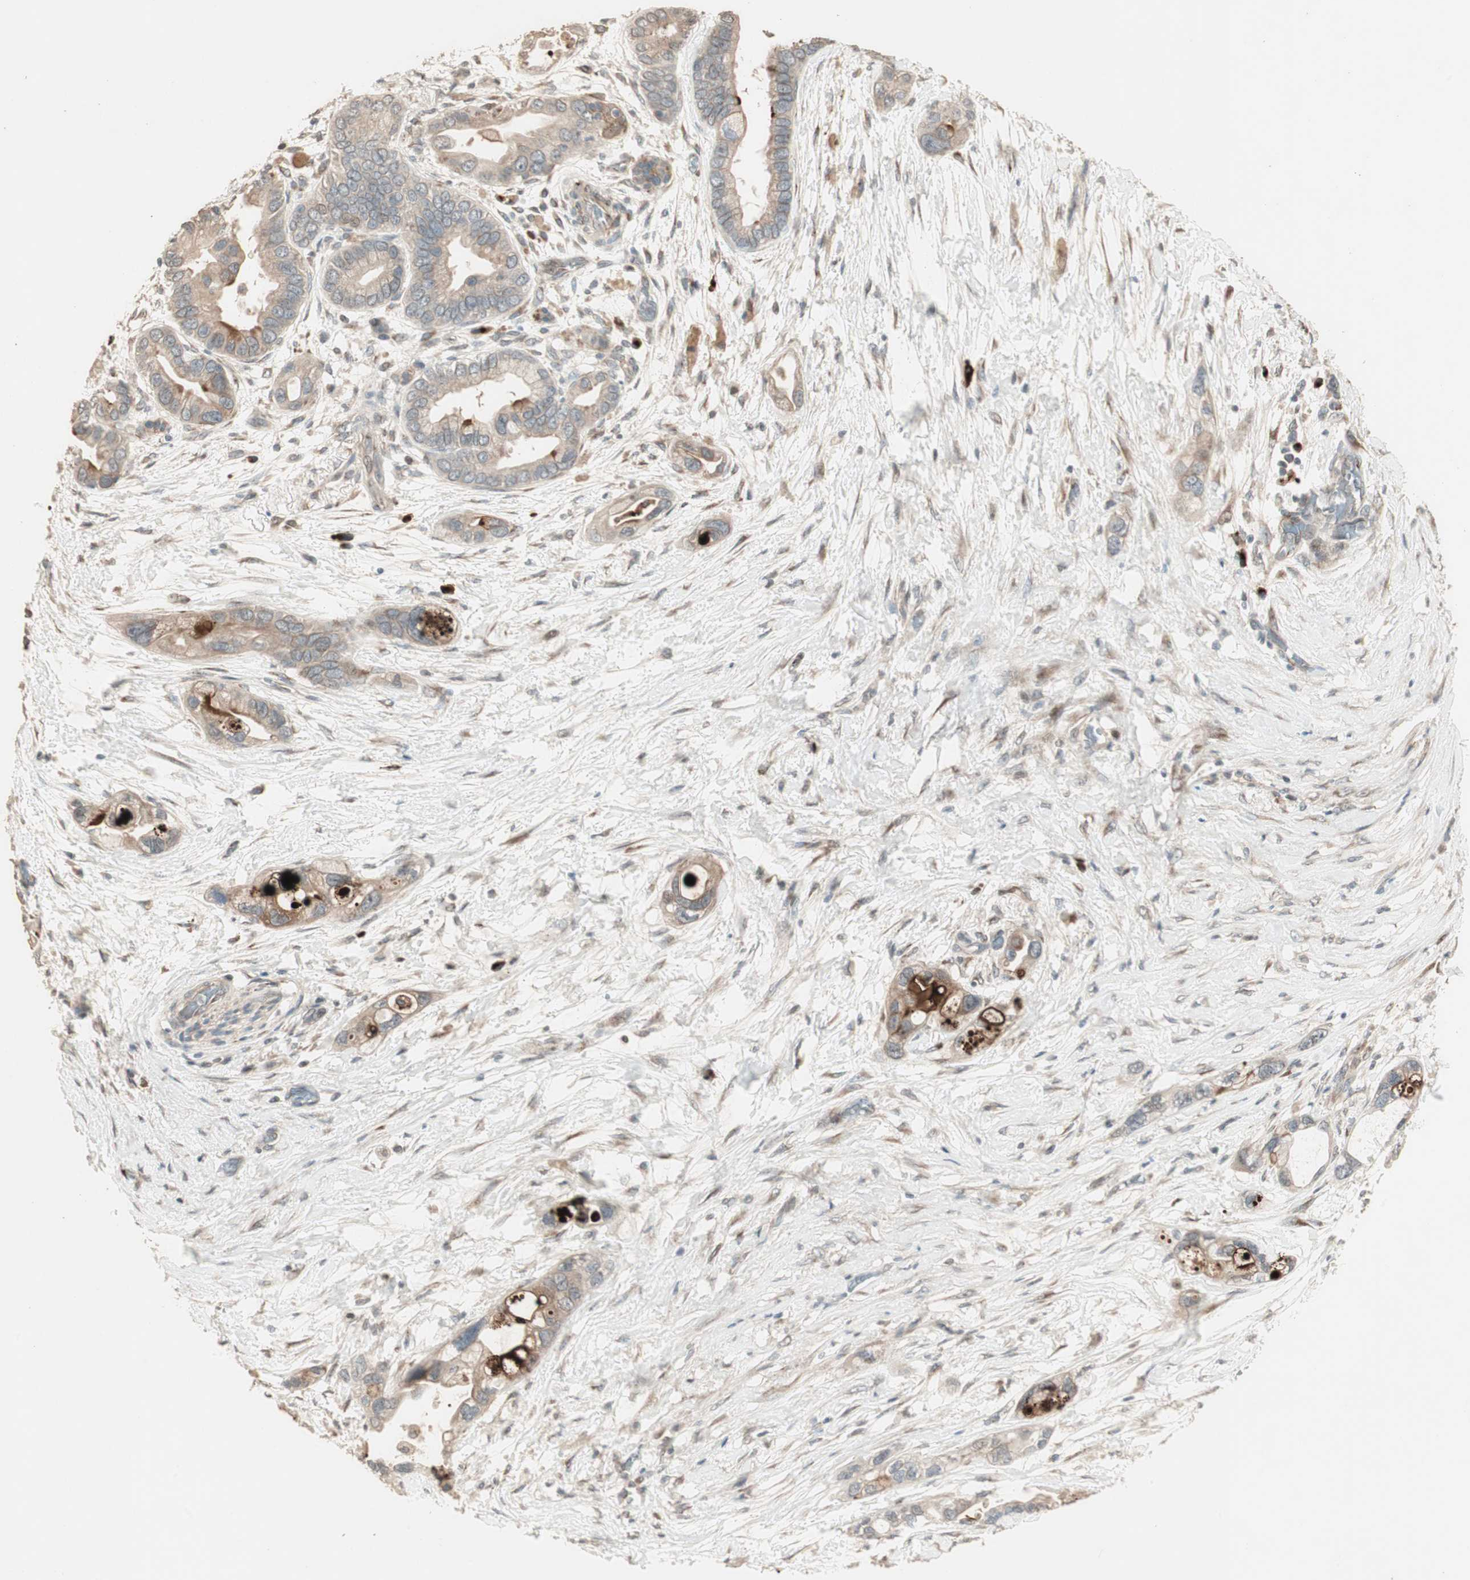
{"staining": {"intensity": "moderate", "quantity": ">75%", "location": "cytoplasmic/membranous"}, "tissue": "pancreatic cancer", "cell_type": "Tumor cells", "image_type": "cancer", "snomed": [{"axis": "morphology", "description": "Adenocarcinoma, NOS"}, {"axis": "topography", "description": "Pancreas"}], "caption": "Protein analysis of adenocarcinoma (pancreatic) tissue demonstrates moderate cytoplasmic/membranous positivity in approximately >75% of tumor cells.", "gene": "RARRES1", "patient": {"sex": "female", "age": 77}}